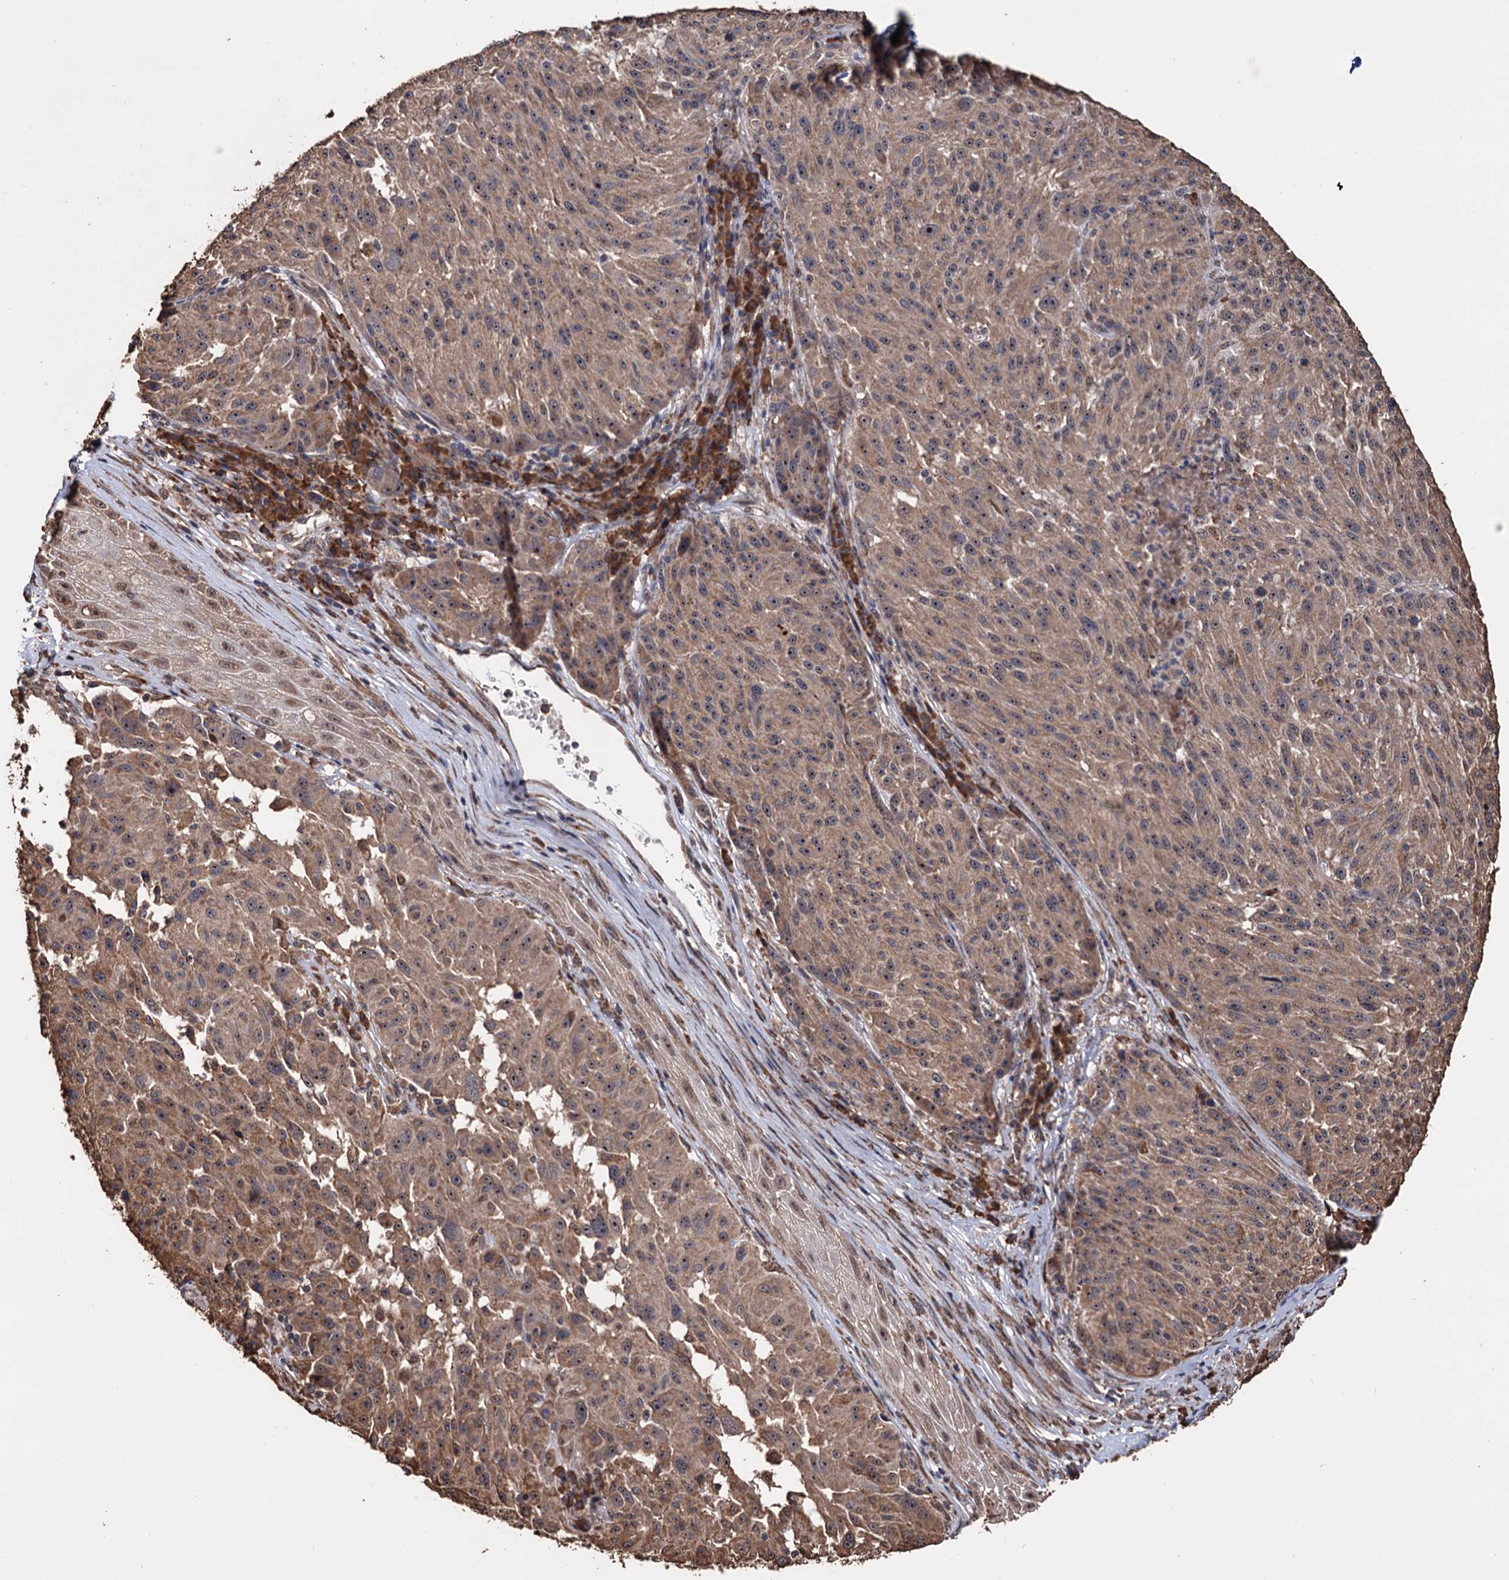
{"staining": {"intensity": "moderate", "quantity": ">75%", "location": "cytoplasmic/membranous"}, "tissue": "melanoma", "cell_type": "Tumor cells", "image_type": "cancer", "snomed": [{"axis": "morphology", "description": "Malignant melanoma, NOS"}, {"axis": "topography", "description": "Skin"}], "caption": "A brown stain shows moderate cytoplasmic/membranous expression of a protein in human melanoma tumor cells. (Brightfield microscopy of DAB IHC at high magnification).", "gene": "TBC1D12", "patient": {"sex": "male", "age": 53}}